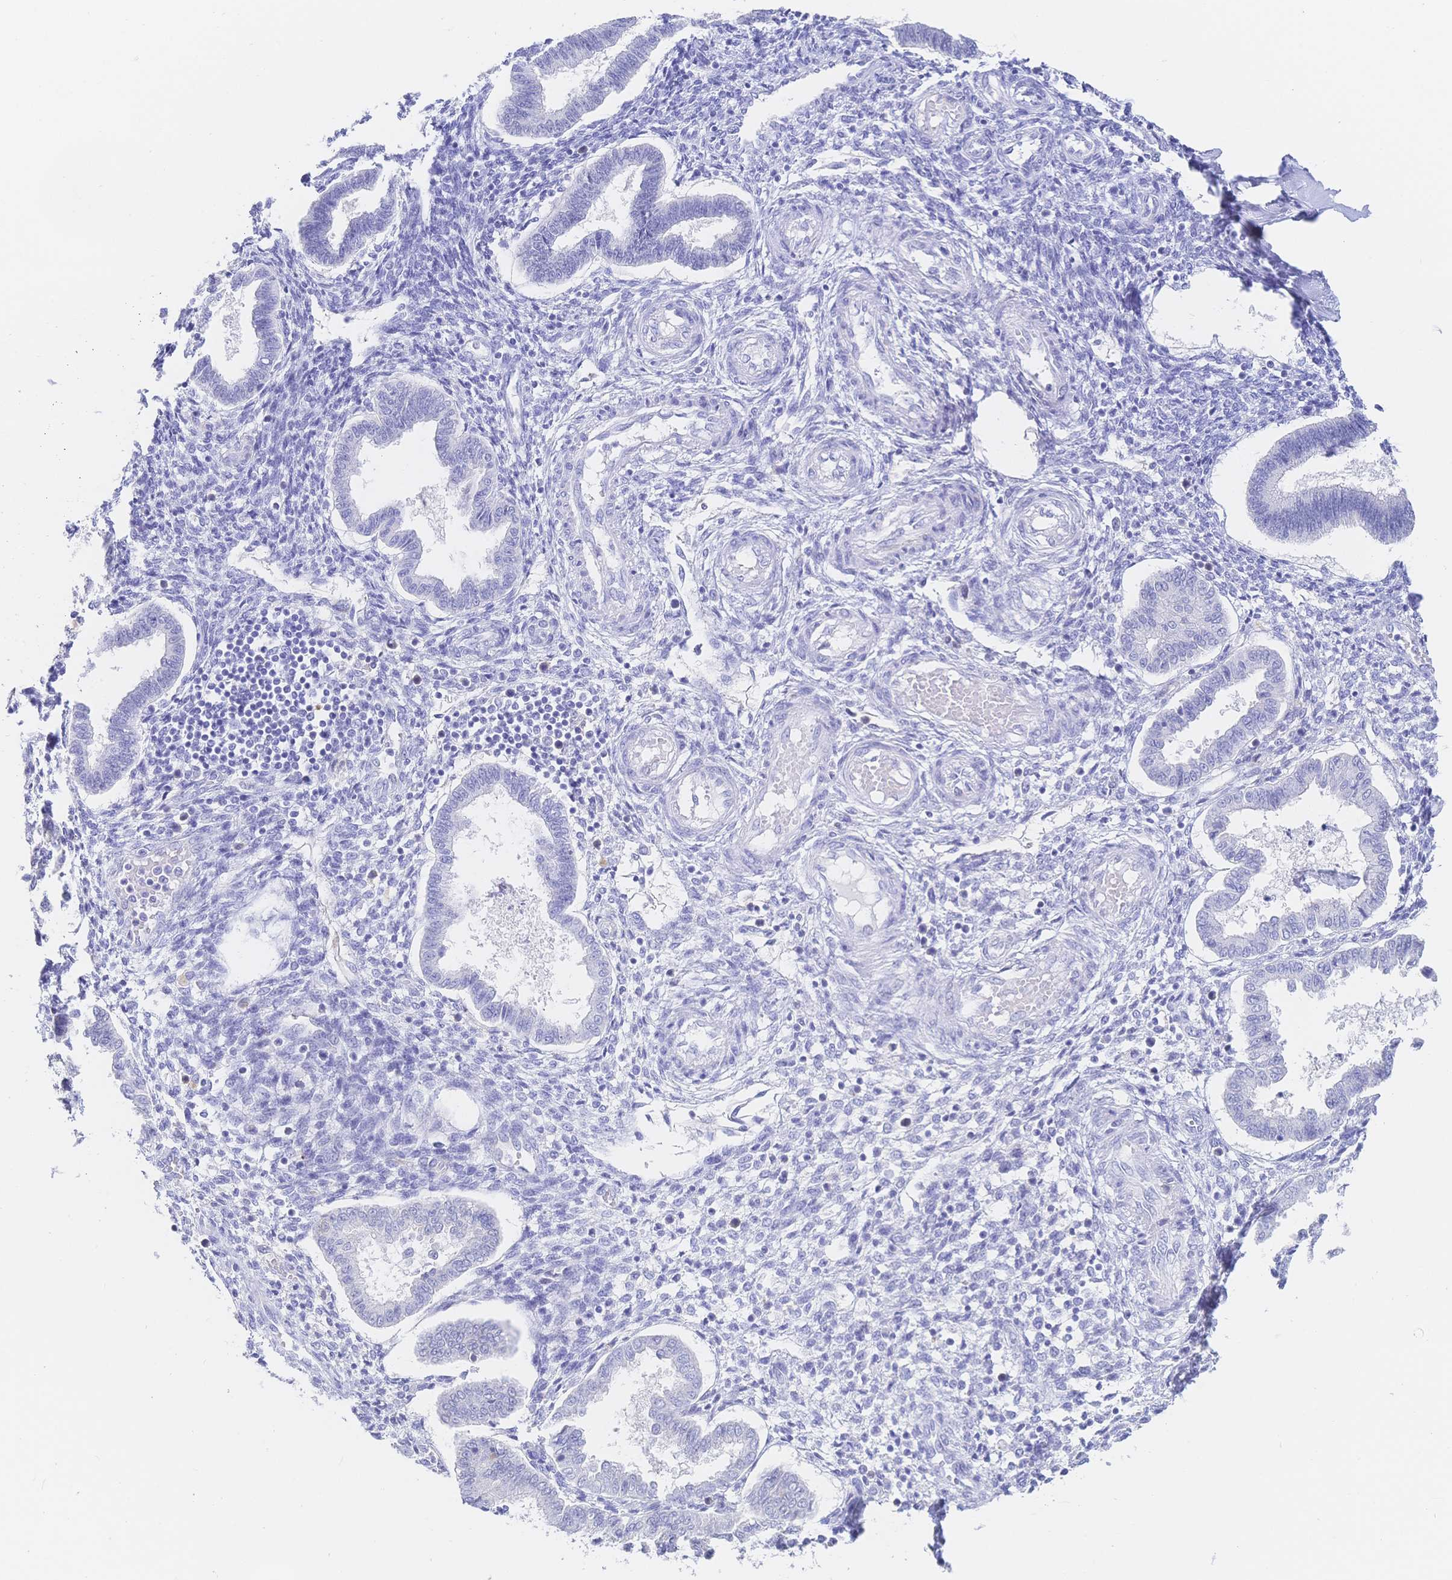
{"staining": {"intensity": "negative", "quantity": "none", "location": "none"}, "tissue": "endometrium", "cell_type": "Cells in endometrial stroma", "image_type": "normal", "snomed": [{"axis": "morphology", "description": "Normal tissue, NOS"}, {"axis": "topography", "description": "Endometrium"}], "caption": "This is an IHC photomicrograph of unremarkable human endometrium. There is no positivity in cells in endometrial stroma.", "gene": "RRM1", "patient": {"sex": "female", "age": 24}}